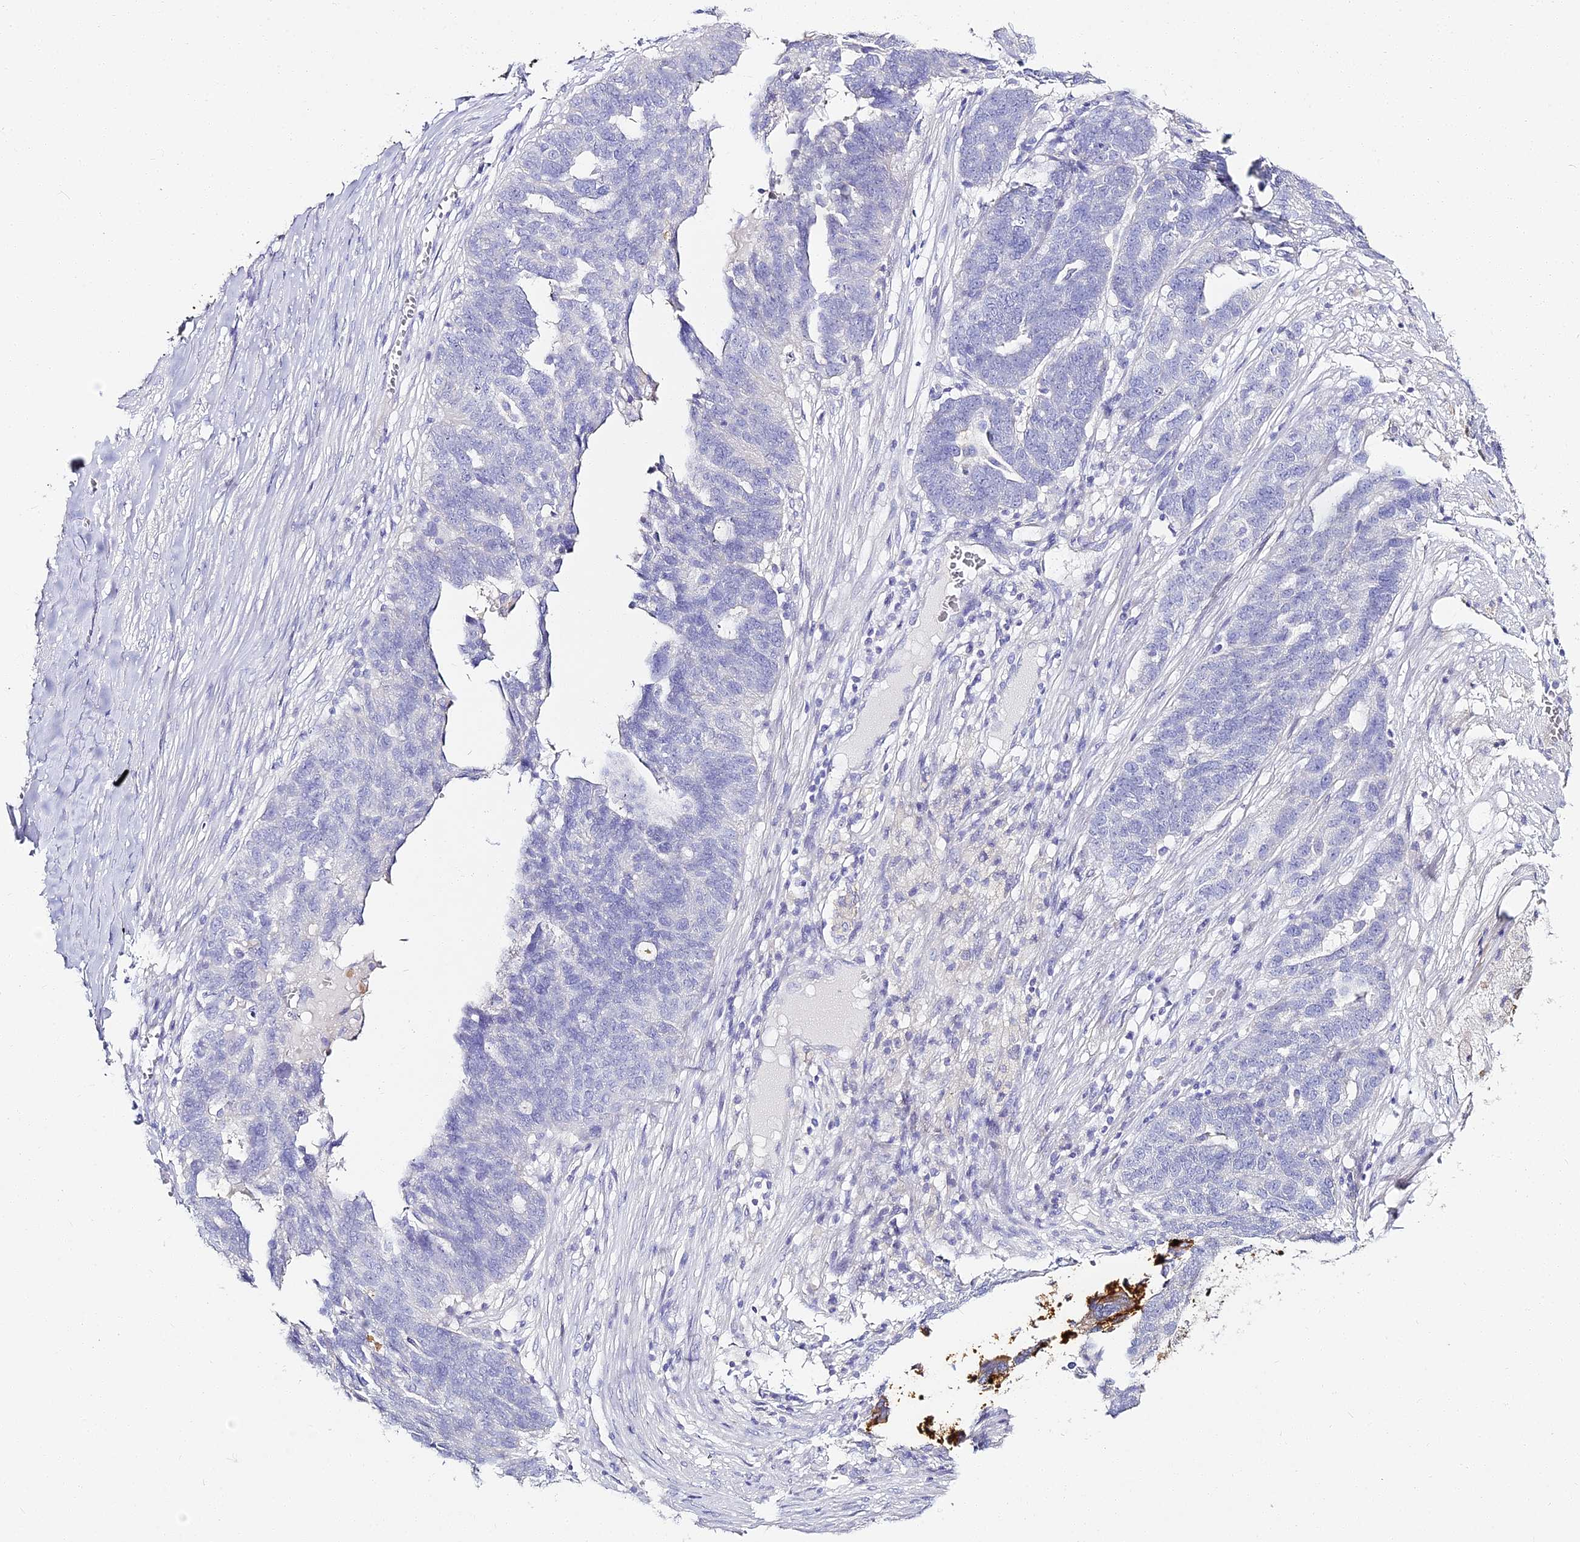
{"staining": {"intensity": "negative", "quantity": "none", "location": "none"}, "tissue": "ovarian cancer", "cell_type": "Tumor cells", "image_type": "cancer", "snomed": [{"axis": "morphology", "description": "Cystadenocarcinoma, serous, NOS"}, {"axis": "topography", "description": "Ovary"}], "caption": "This is a photomicrograph of immunohistochemistry staining of serous cystadenocarcinoma (ovarian), which shows no positivity in tumor cells.", "gene": "ALPG", "patient": {"sex": "female", "age": 59}}